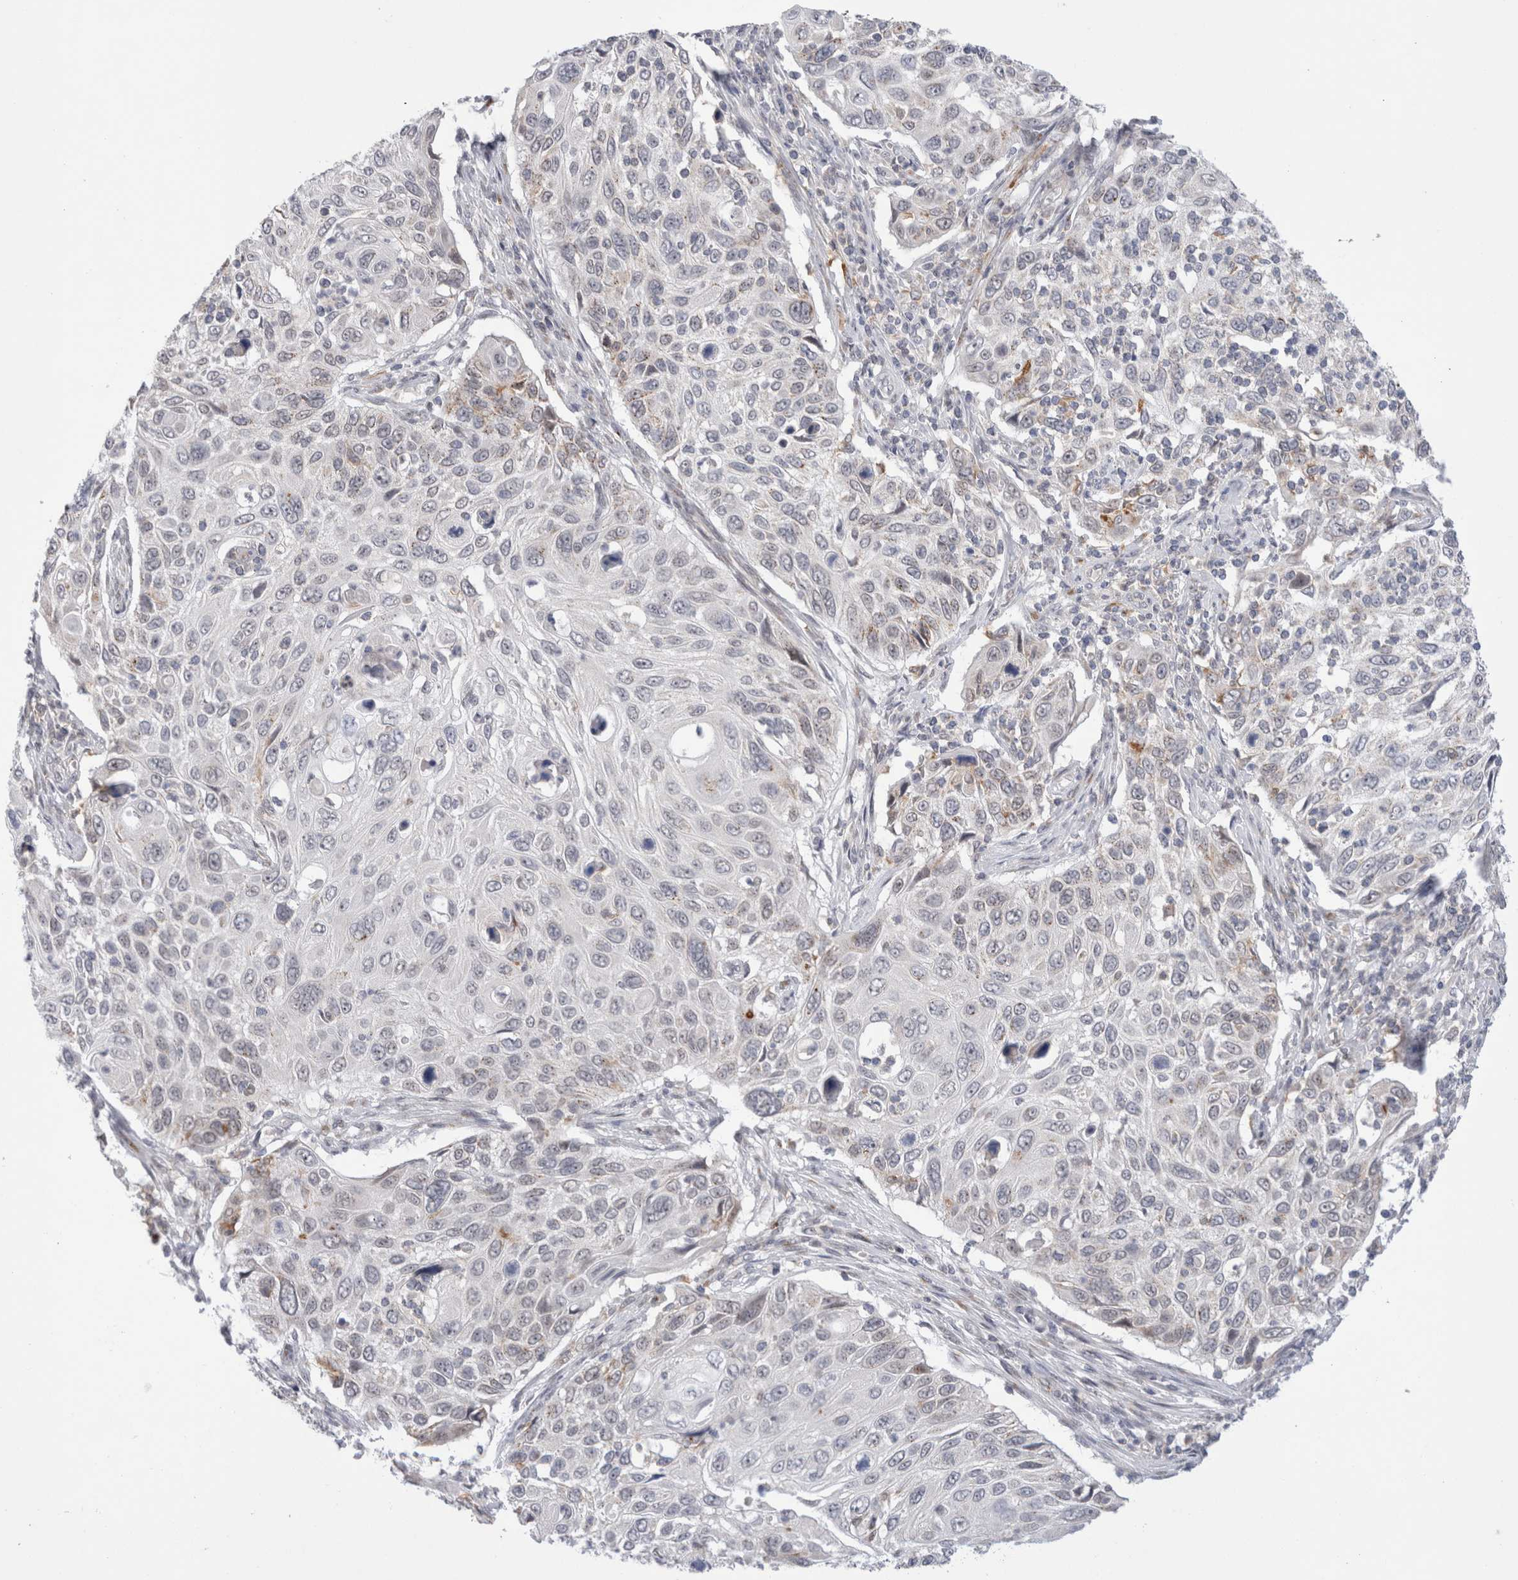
{"staining": {"intensity": "negative", "quantity": "none", "location": "none"}, "tissue": "cervical cancer", "cell_type": "Tumor cells", "image_type": "cancer", "snomed": [{"axis": "morphology", "description": "Squamous cell carcinoma, NOS"}, {"axis": "topography", "description": "Cervix"}], "caption": "Cervical cancer (squamous cell carcinoma) was stained to show a protein in brown. There is no significant expression in tumor cells.", "gene": "CERS5", "patient": {"sex": "female", "age": 70}}